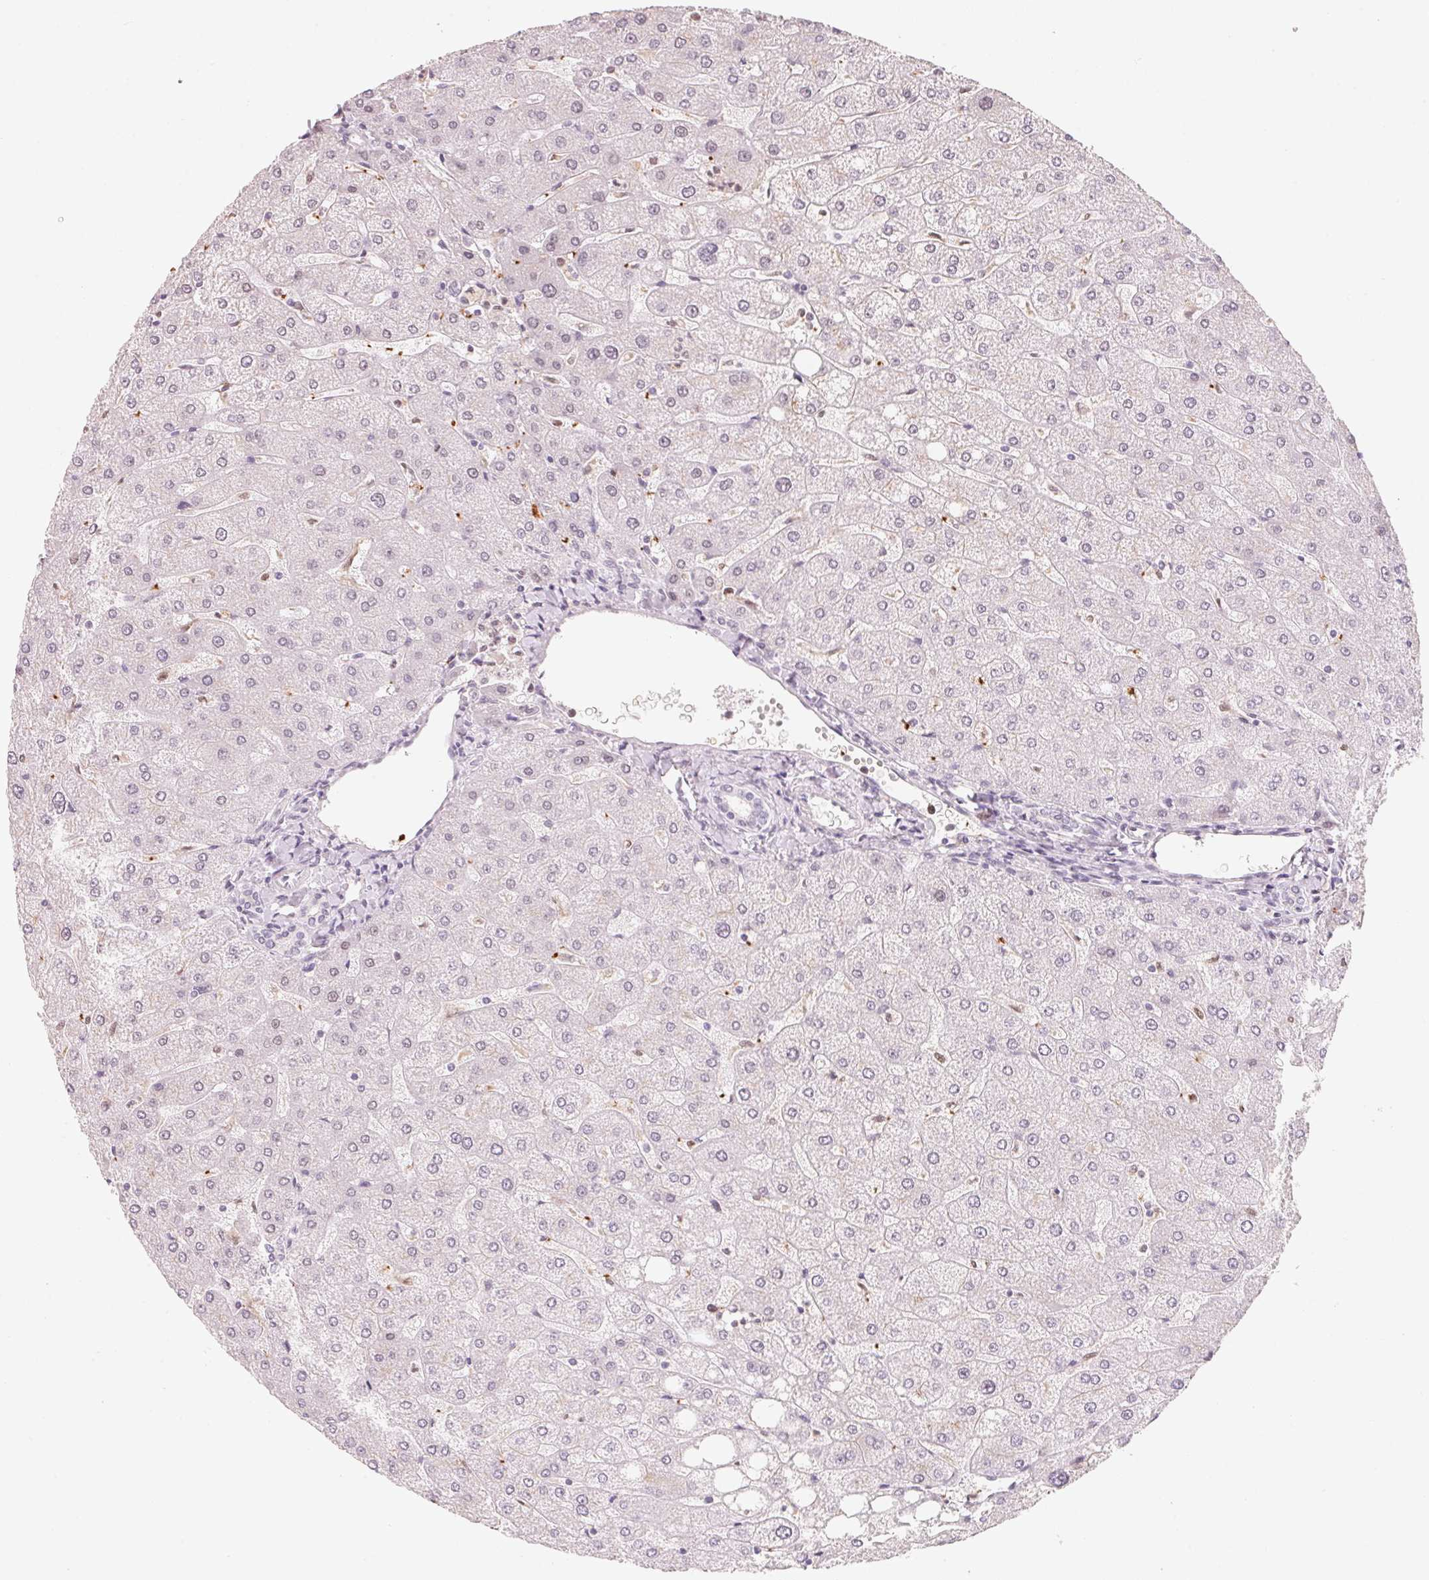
{"staining": {"intensity": "negative", "quantity": "none", "location": "none"}, "tissue": "liver", "cell_type": "Cholangiocytes", "image_type": "normal", "snomed": [{"axis": "morphology", "description": "Normal tissue, NOS"}, {"axis": "topography", "description": "Liver"}], "caption": "Liver was stained to show a protein in brown. There is no significant expression in cholangiocytes.", "gene": "ARHGAP22", "patient": {"sex": "male", "age": 67}}